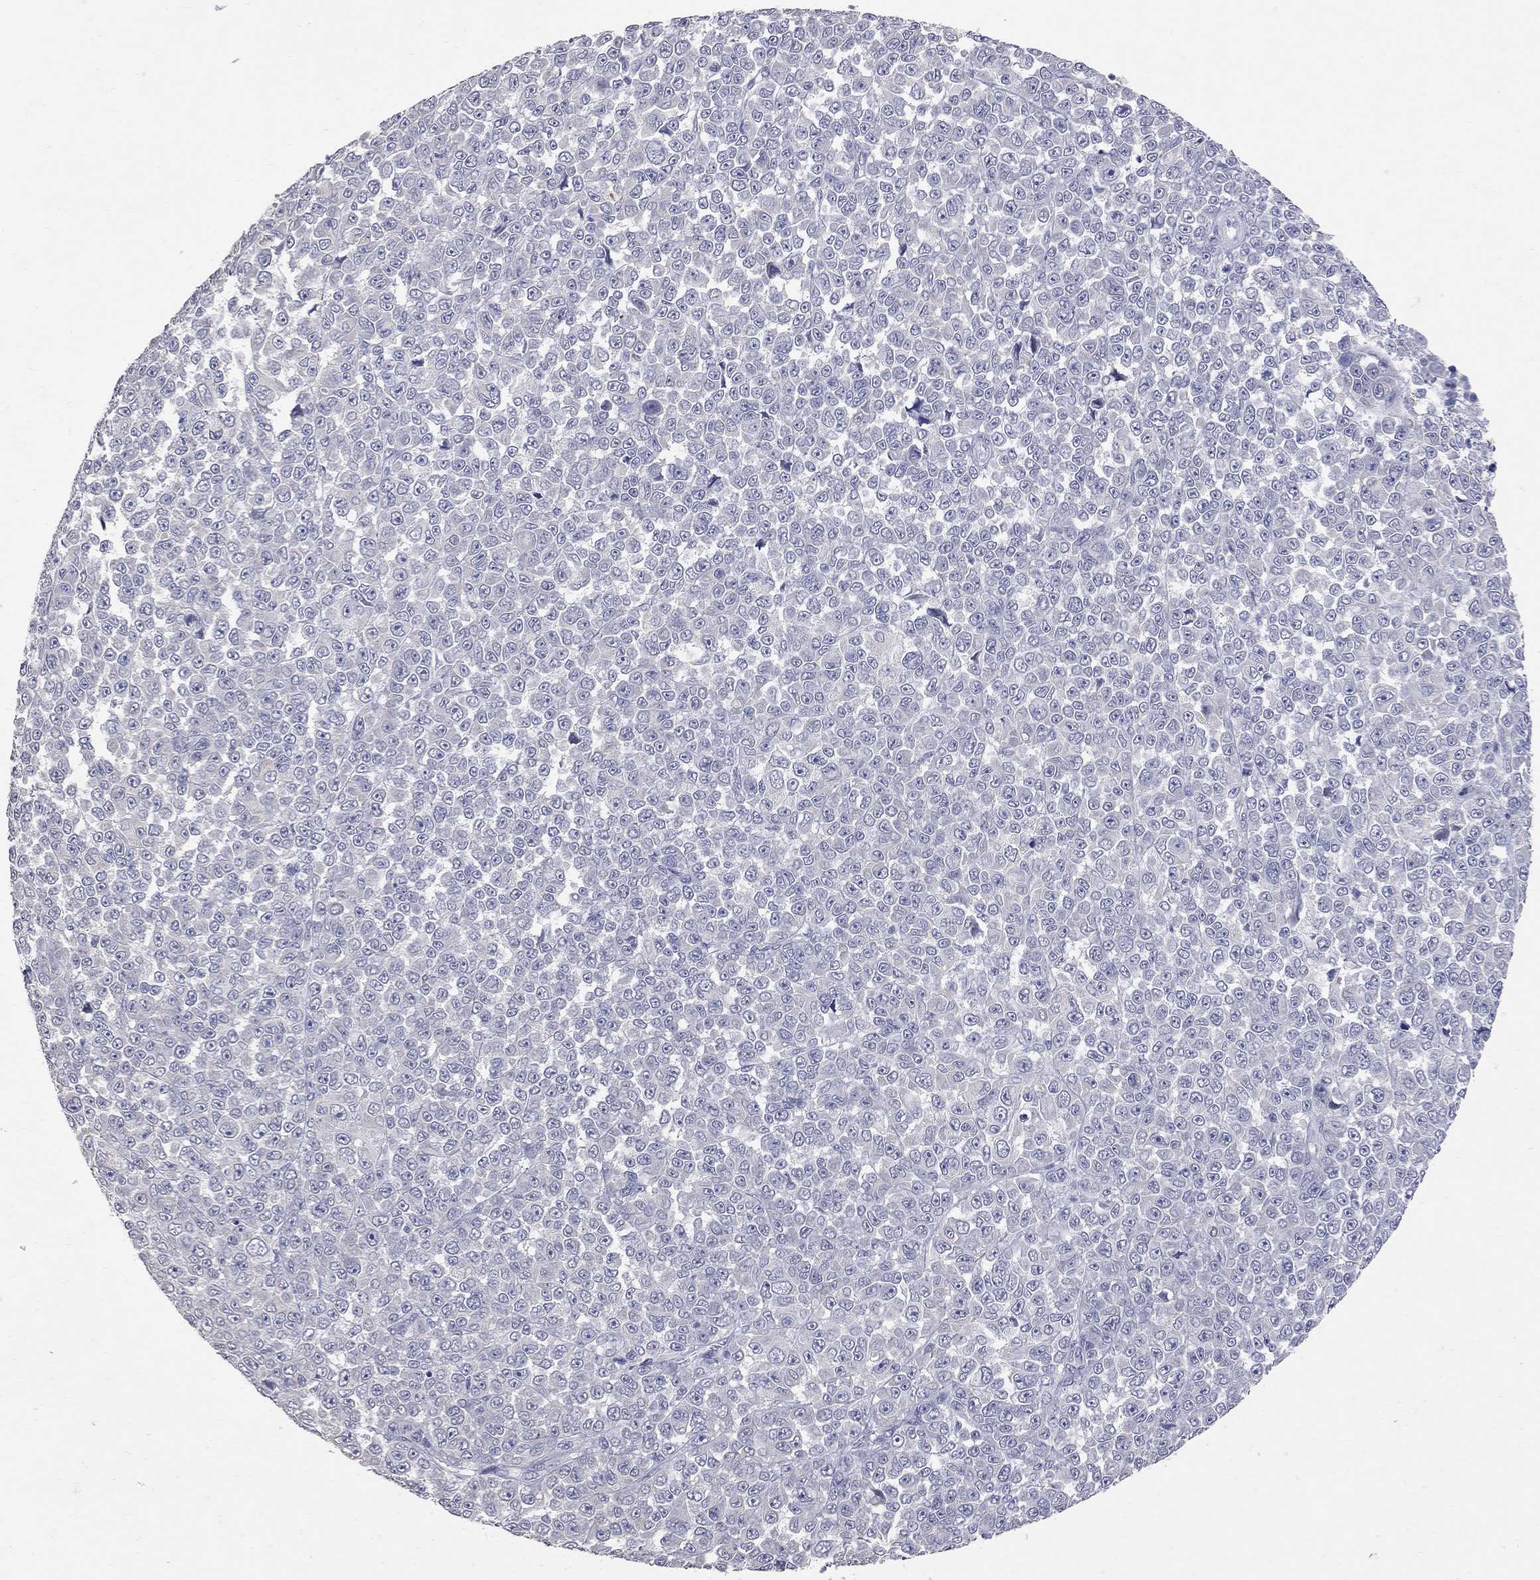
{"staining": {"intensity": "negative", "quantity": "none", "location": "none"}, "tissue": "melanoma", "cell_type": "Tumor cells", "image_type": "cancer", "snomed": [{"axis": "morphology", "description": "Malignant melanoma, NOS"}, {"axis": "topography", "description": "Skin"}], "caption": "The micrograph exhibits no staining of tumor cells in melanoma. Nuclei are stained in blue.", "gene": "NOS2", "patient": {"sex": "female", "age": 95}}